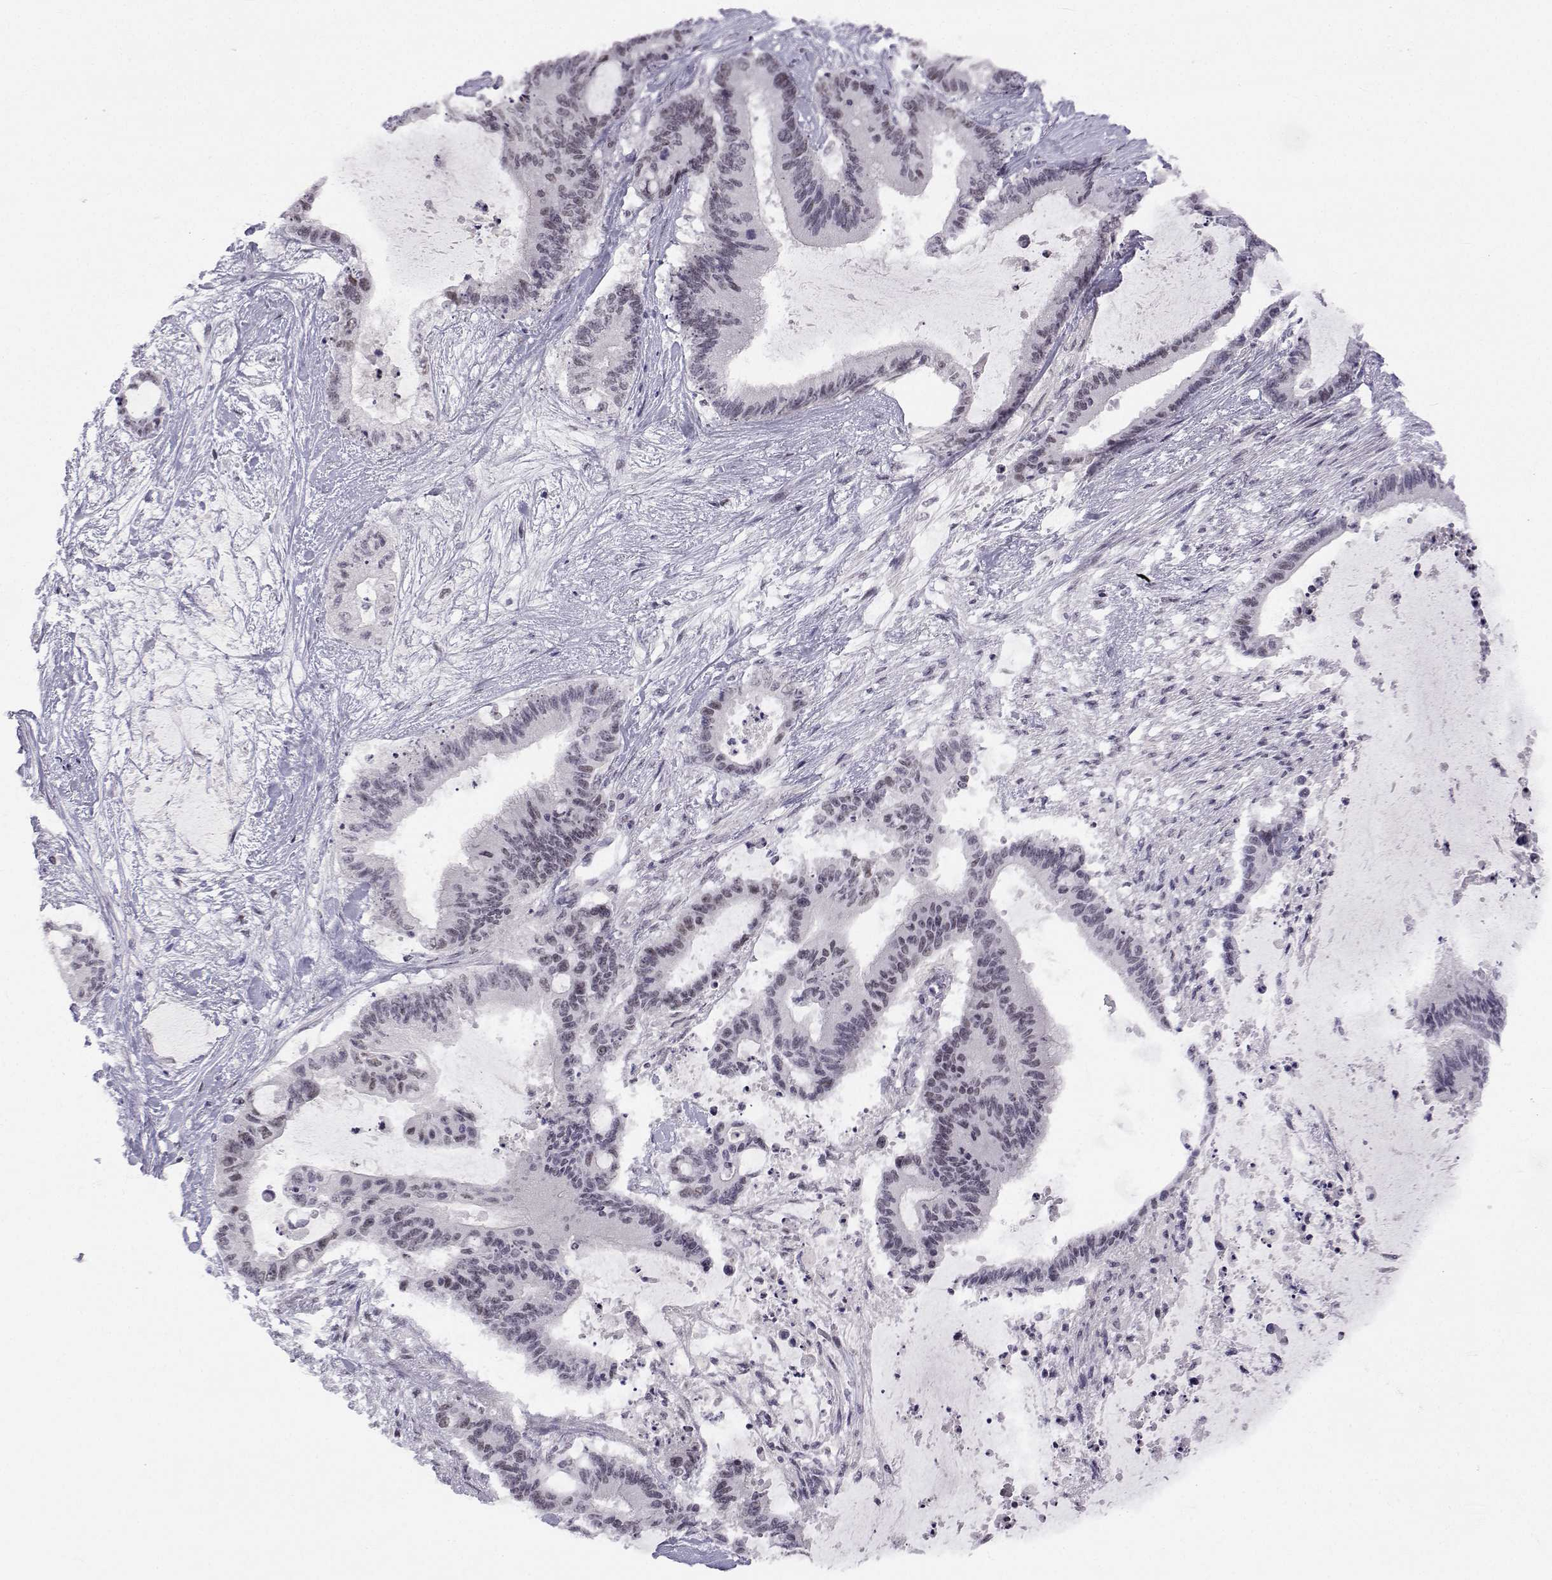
{"staining": {"intensity": "negative", "quantity": "none", "location": "none"}, "tissue": "liver cancer", "cell_type": "Tumor cells", "image_type": "cancer", "snomed": [{"axis": "morphology", "description": "Normal tissue, NOS"}, {"axis": "morphology", "description": "Cholangiocarcinoma"}, {"axis": "topography", "description": "Liver"}, {"axis": "topography", "description": "Peripheral nerve tissue"}], "caption": "Immunohistochemistry (IHC) of liver cancer (cholangiocarcinoma) reveals no staining in tumor cells.", "gene": "MED26", "patient": {"sex": "female", "age": 73}}